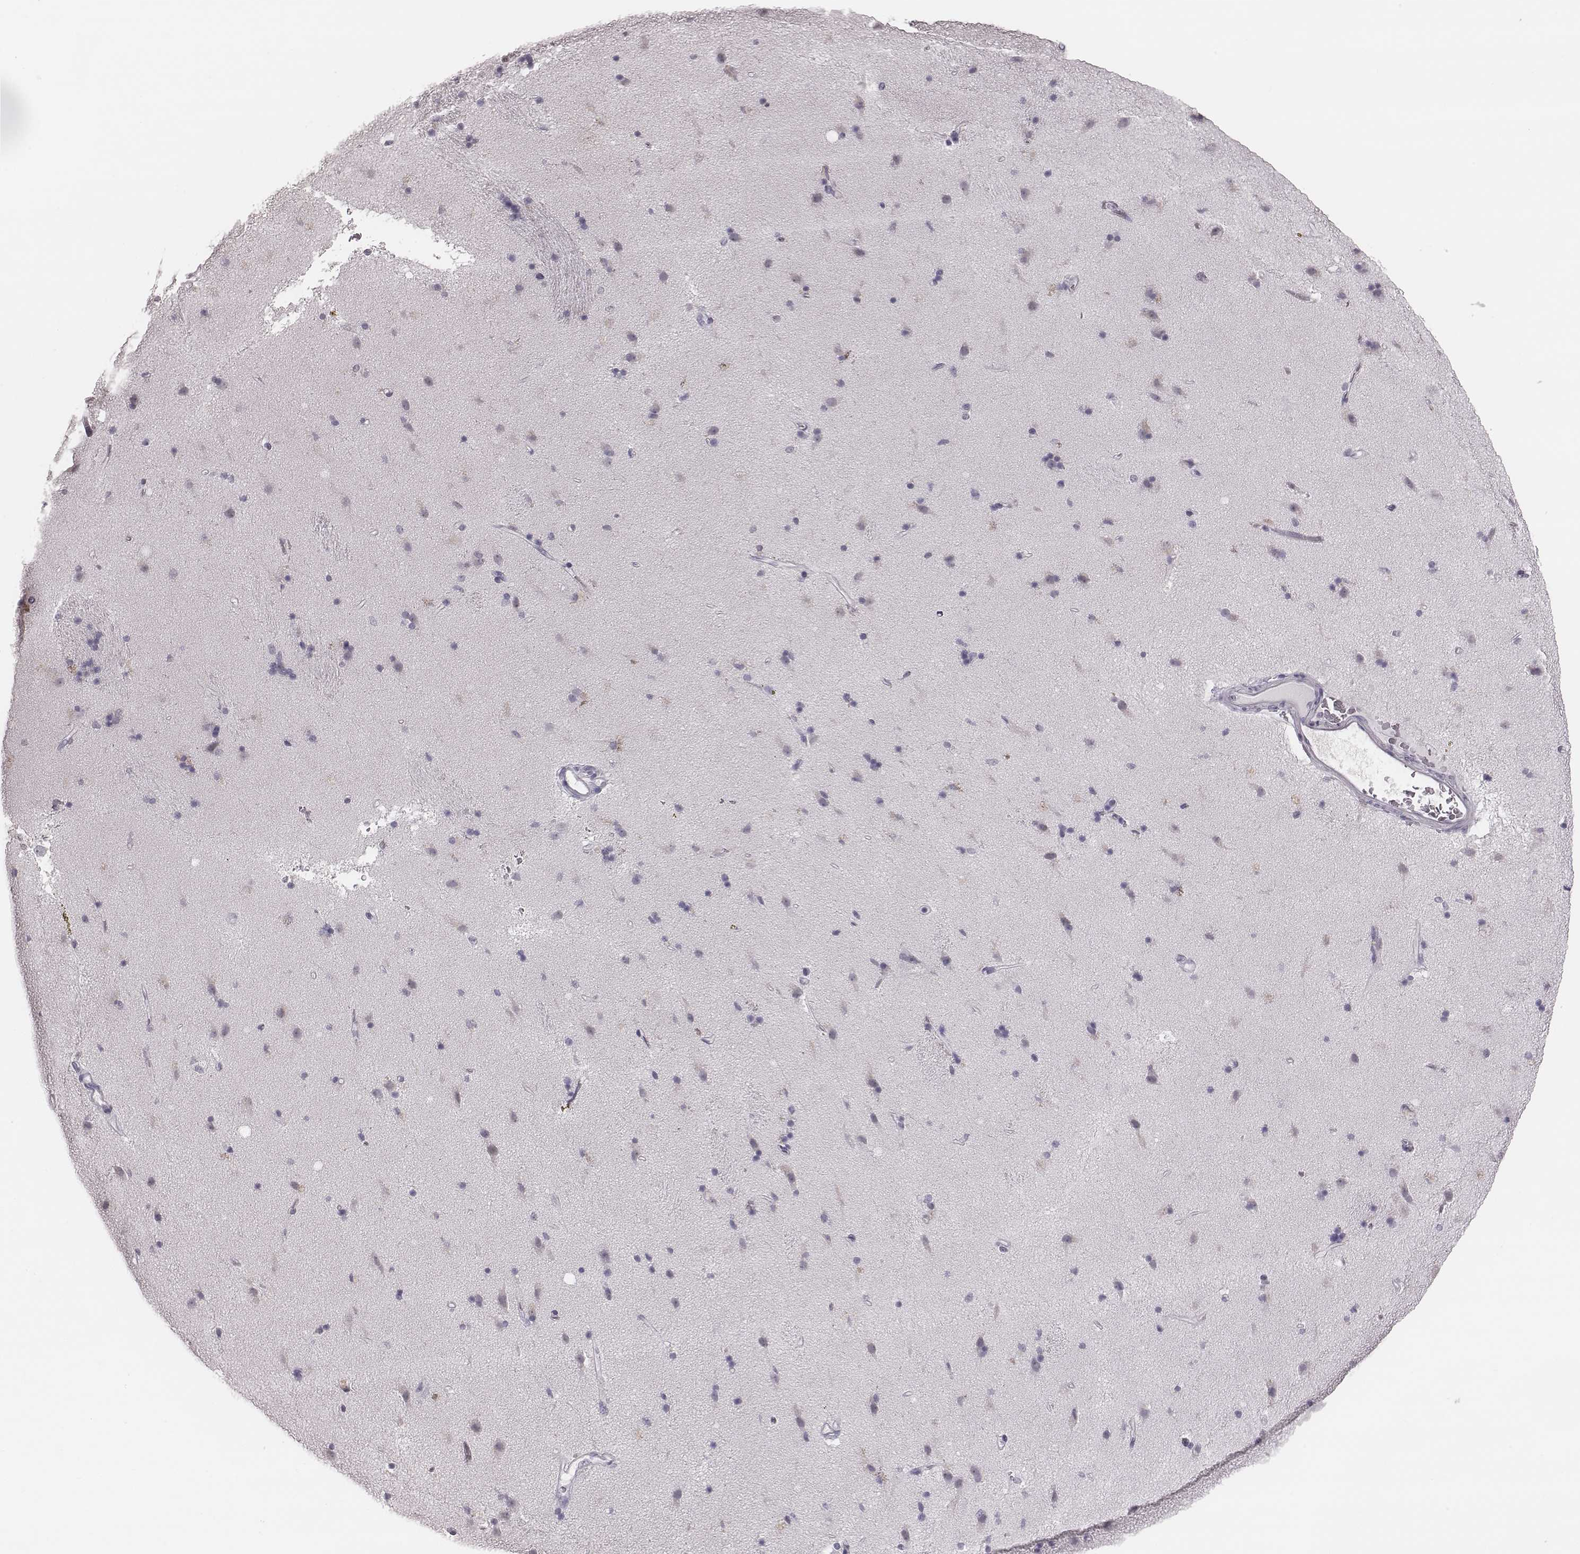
{"staining": {"intensity": "negative", "quantity": "none", "location": "none"}, "tissue": "caudate", "cell_type": "Glial cells", "image_type": "normal", "snomed": [{"axis": "morphology", "description": "Normal tissue, NOS"}, {"axis": "topography", "description": "Lateral ventricle wall"}], "caption": "Glial cells are negative for protein expression in normal human caudate. The staining is performed using DAB (3,3'-diaminobenzidine) brown chromogen with nuclei counter-stained in using hematoxylin.", "gene": "CSHL1", "patient": {"sex": "female", "age": 71}}